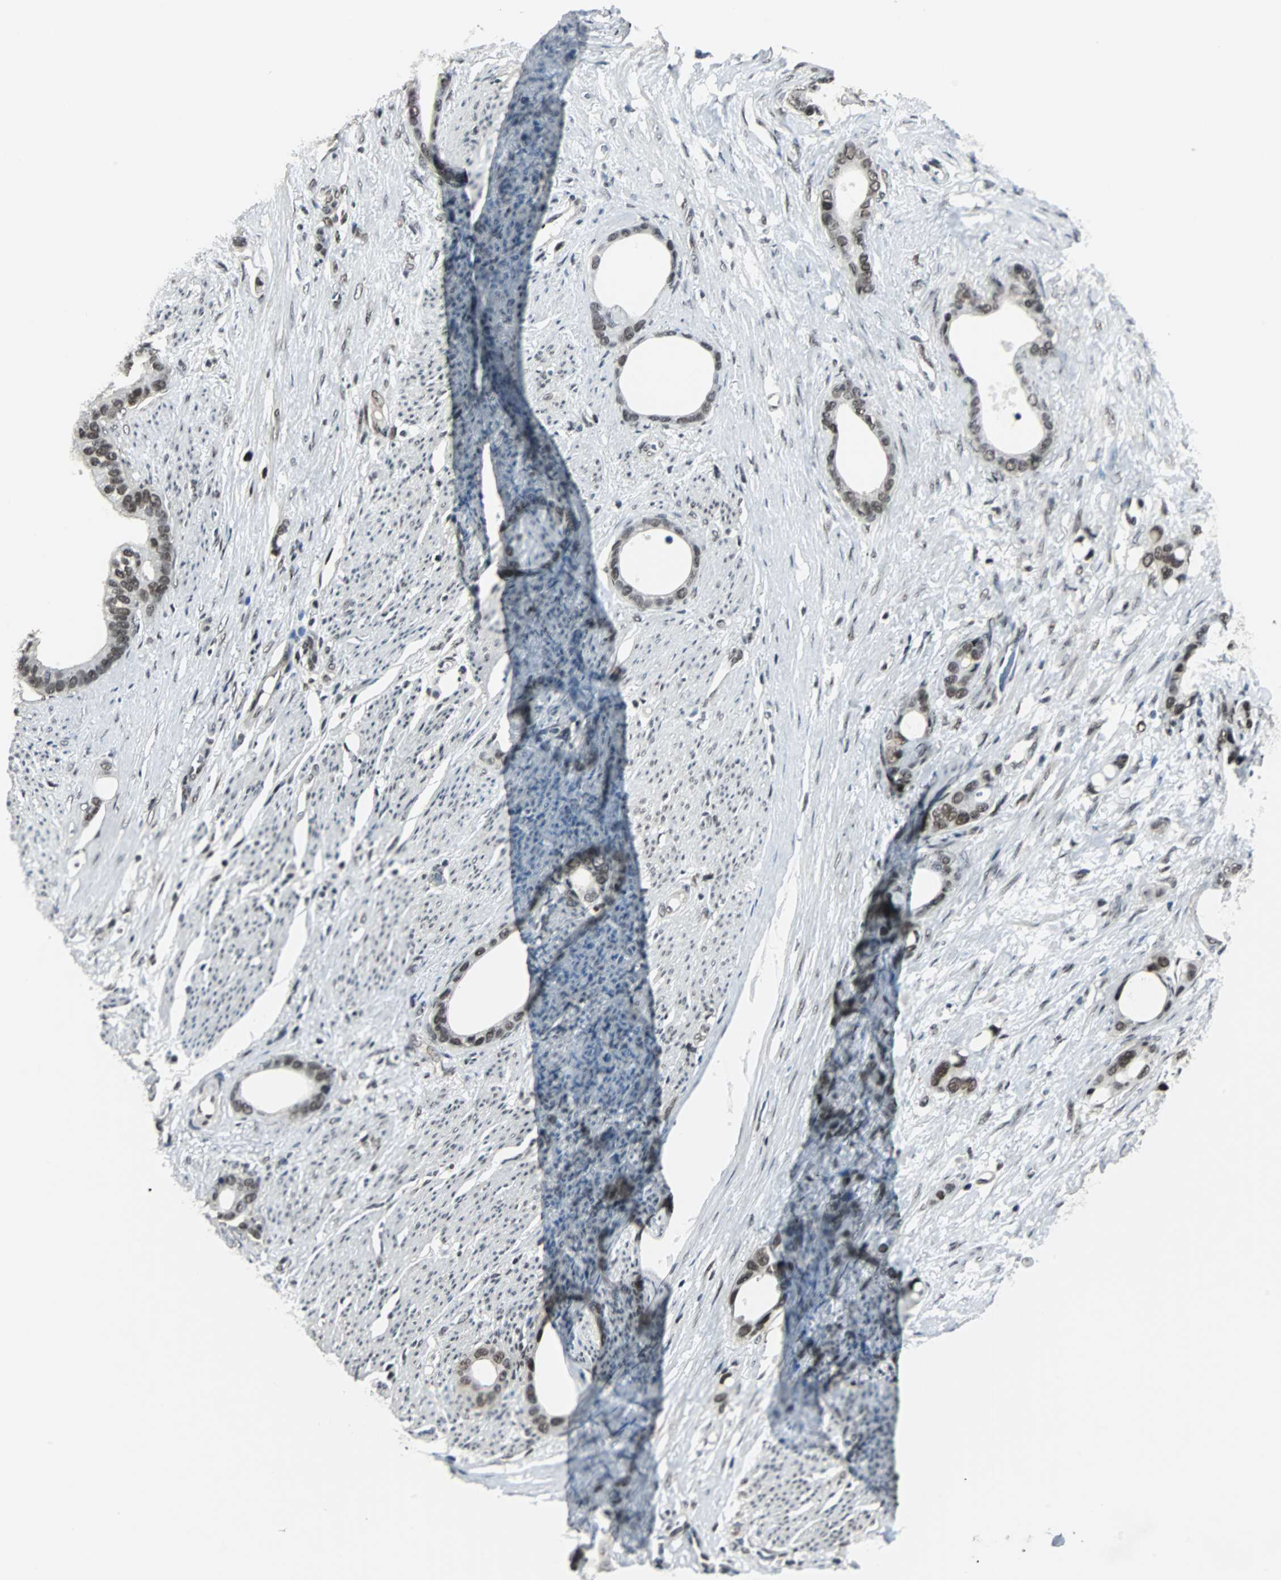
{"staining": {"intensity": "moderate", "quantity": ">75%", "location": "nuclear"}, "tissue": "stomach cancer", "cell_type": "Tumor cells", "image_type": "cancer", "snomed": [{"axis": "morphology", "description": "Adenocarcinoma, NOS"}, {"axis": "topography", "description": "Stomach"}], "caption": "Protein staining reveals moderate nuclear staining in approximately >75% of tumor cells in stomach cancer.", "gene": "MKX", "patient": {"sex": "female", "age": 75}}